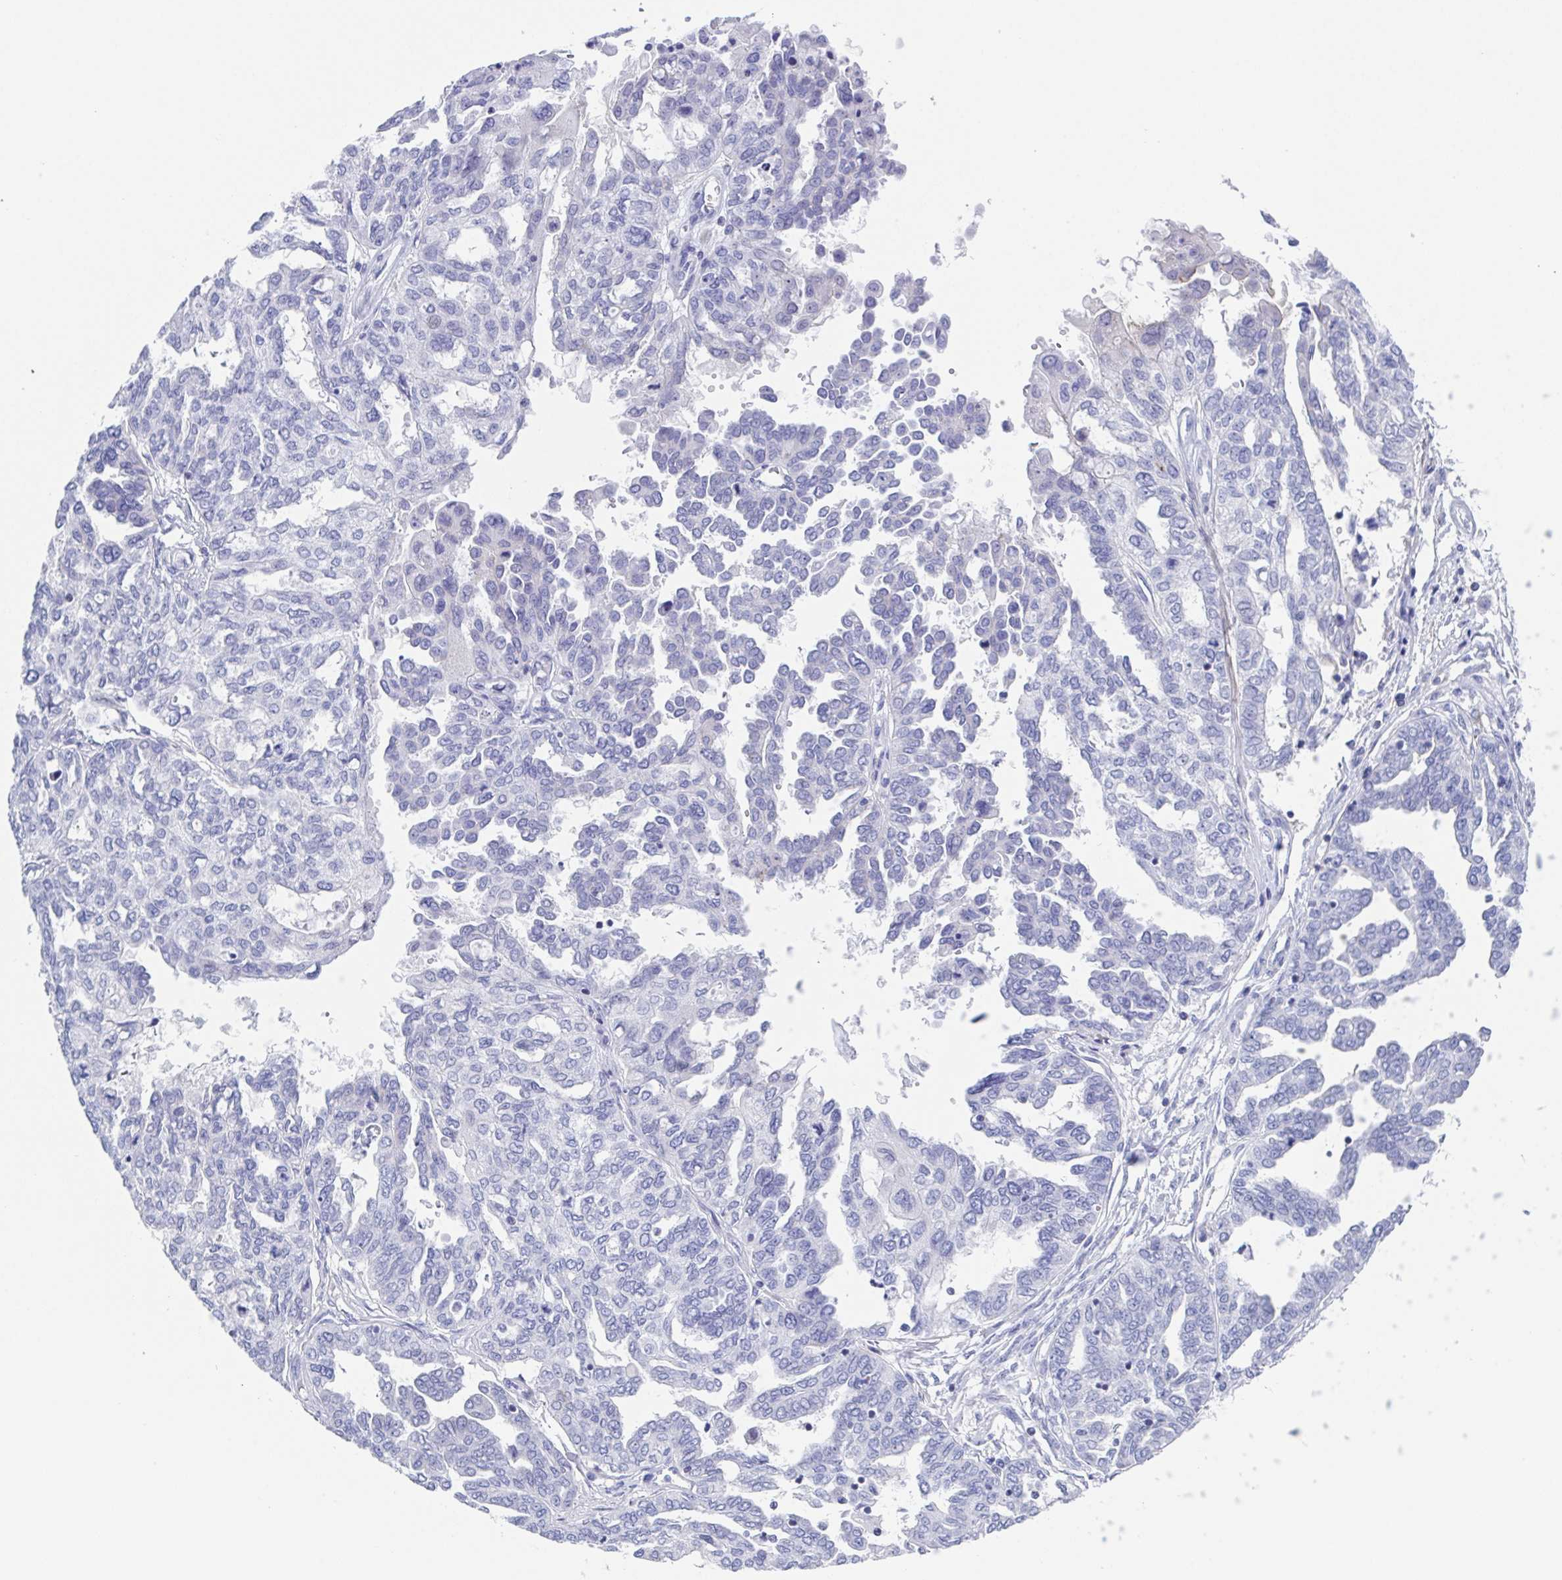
{"staining": {"intensity": "negative", "quantity": "none", "location": "none"}, "tissue": "ovarian cancer", "cell_type": "Tumor cells", "image_type": "cancer", "snomed": [{"axis": "morphology", "description": "Cystadenocarcinoma, serous, NOS"}, {"axis": "topography", "description": "Ovary"}], "caption": "Histopathology image shows no significant protein expression in tumor cells of ovarian cancer (serous cystadenocarcinoma).", "gene": "PBOV1", "patient": {"sex": "female", "age": 53}}